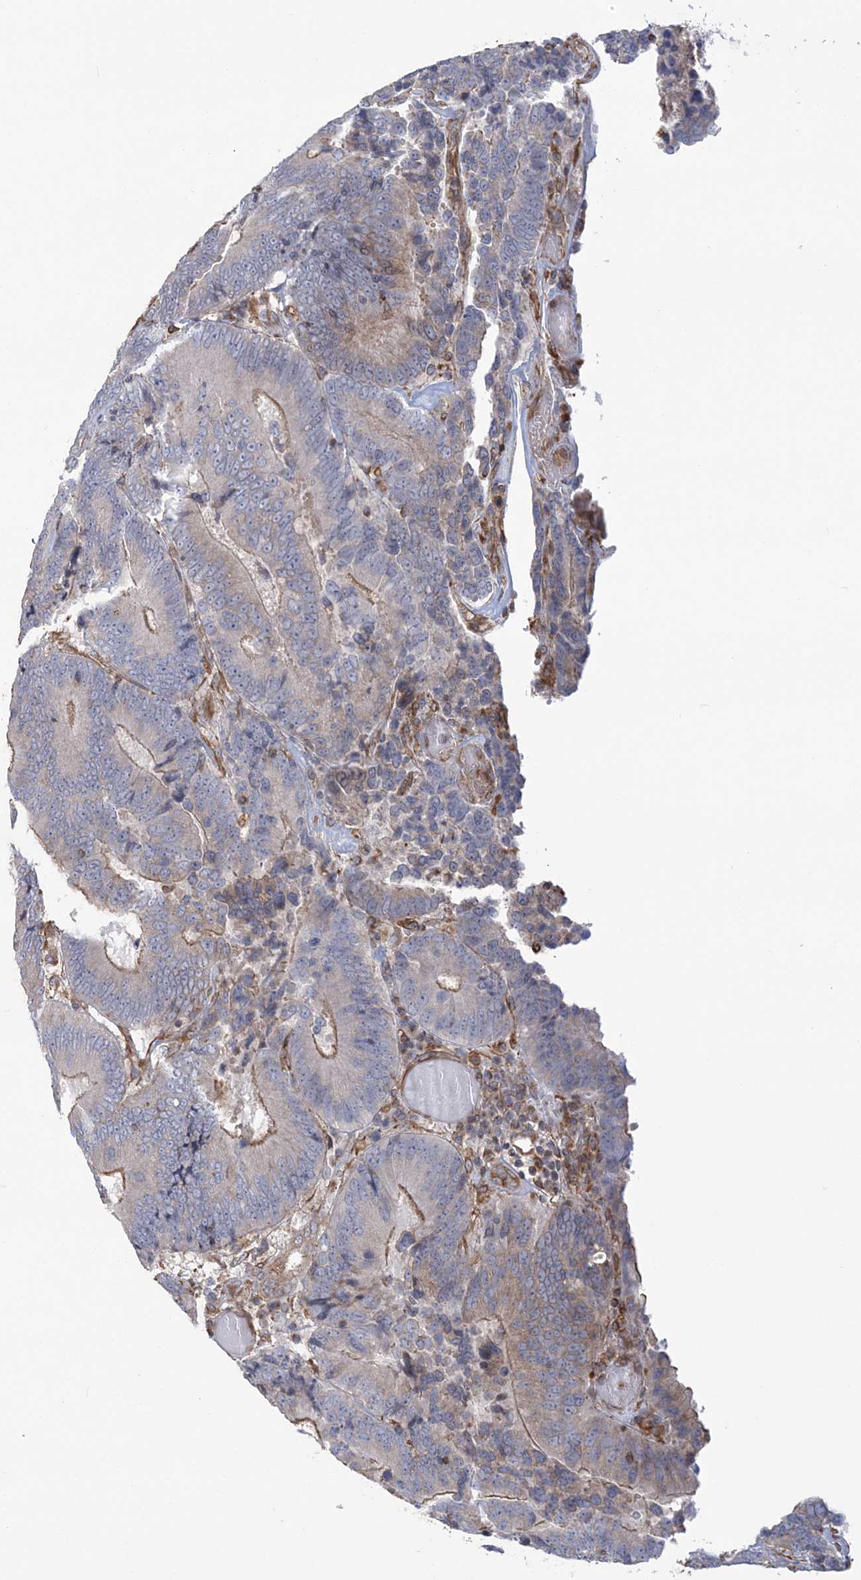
{"staining": {"intensity": "weak", "quantity": "25%-75%", "location": "cytoplasmic/membranous"}, "tissue": "colorectal cancer", "cell_type": "Tumor cells", "image_type": "cancer", "snomed": [{"axis": "morphology", "description": "Adenocarcinoma, NOS"}, {"axis": "topography", "description": "Colon"}], "caption": "This histopathology image shows immunohistochemistry staining of human adenocarcinoma (colorectal), with low weak cytoplasmic/membranous expression in about 25%-75% of tumor cells.", "gene": "ZNF821", "patient": {"sex": "female", "age": 78}}